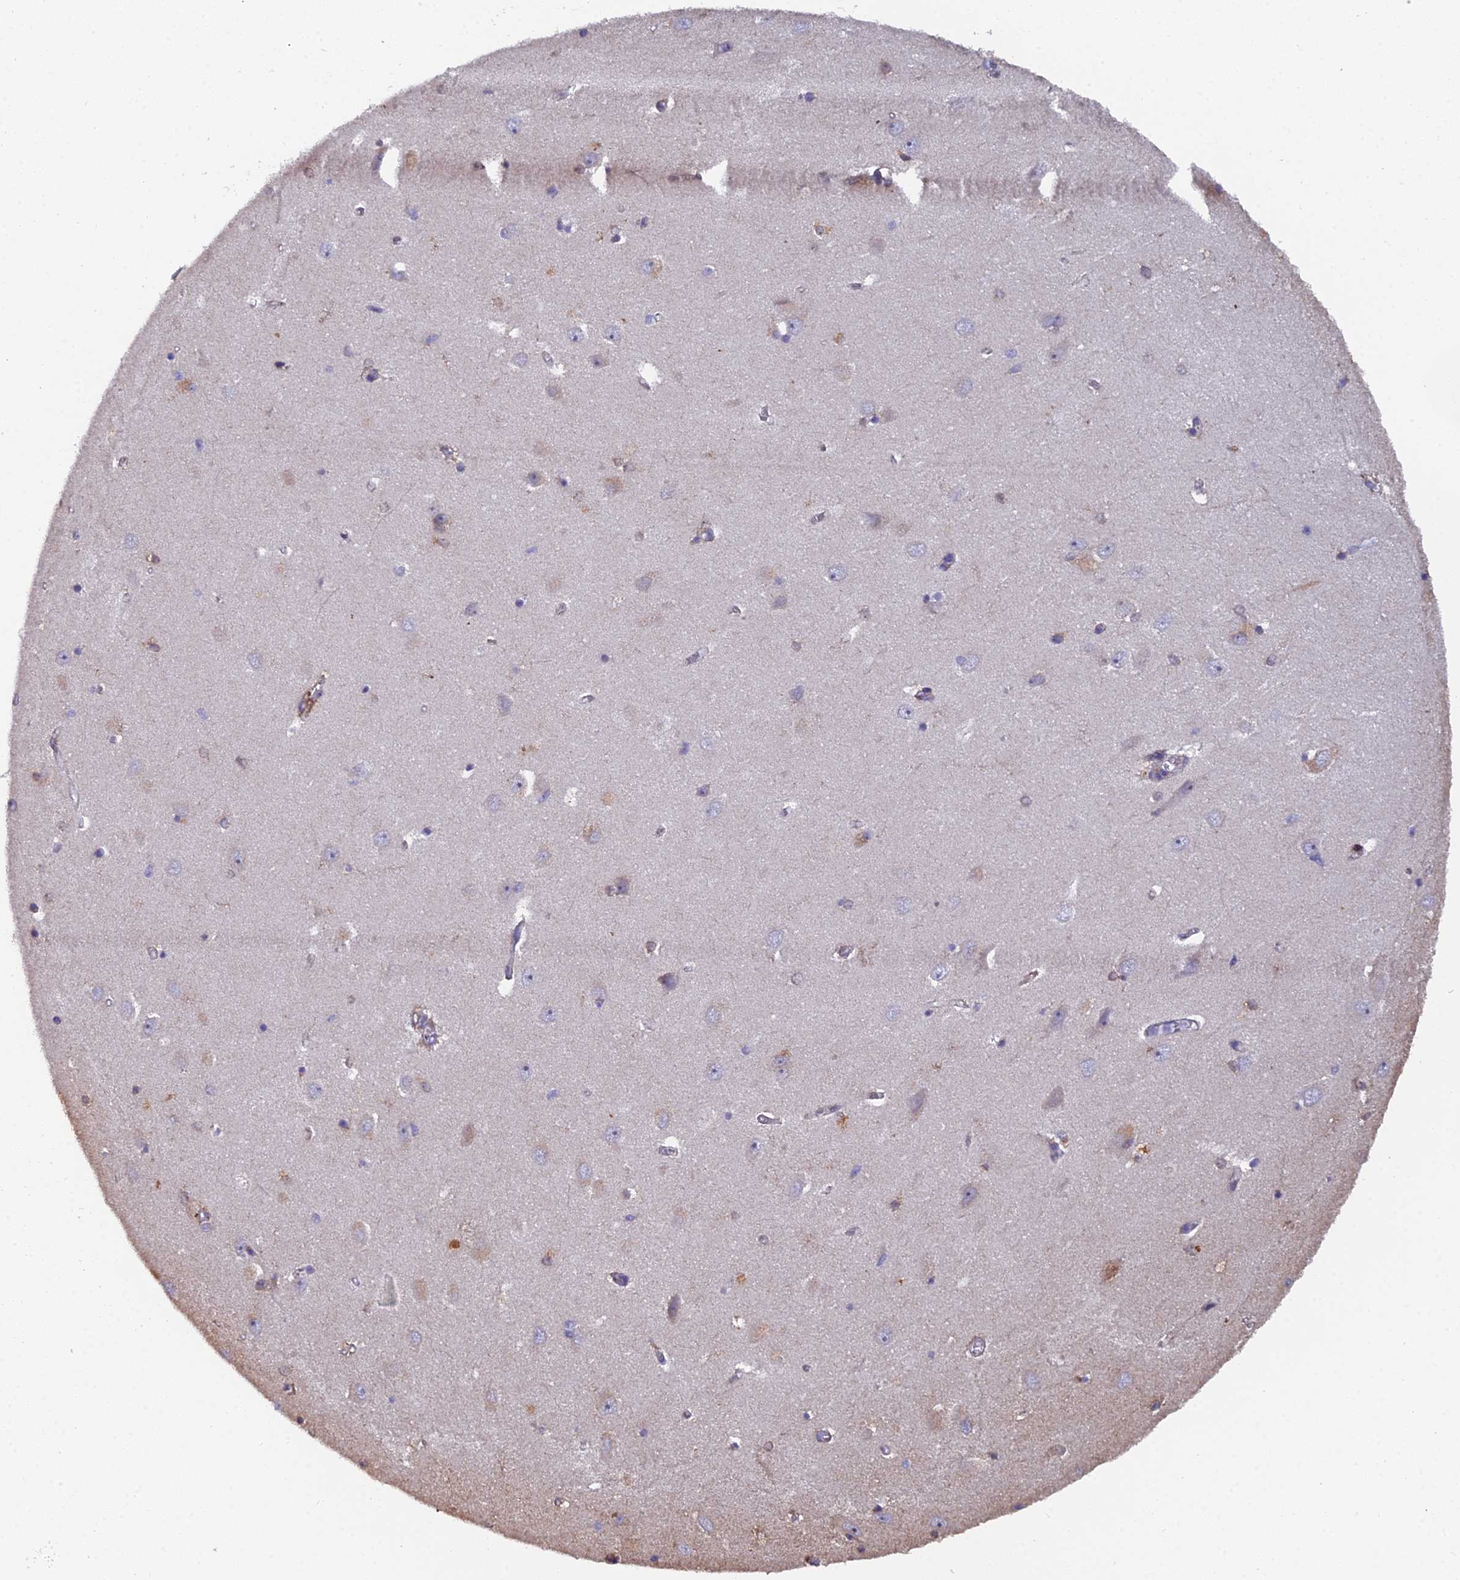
{"staining": {"intensity": "negative", "quantity": "none", "location": "none"}, "tissue": "hippocampus", "cell_type": "Glial cells", "image_type": "normal", "snomed": [{"axis": "morphology", "description": "Normal tissue, NOS"}, {"axis": "topography", "description": "Hippocampus"}], "caption": "DAB (3,3'-diaminobenzidine) immunohistochemical staining of normal hippocampus displays no significant expression in glial cells.", "gene": "RAB28", "patient": {"sex": "female", "age": 64}}